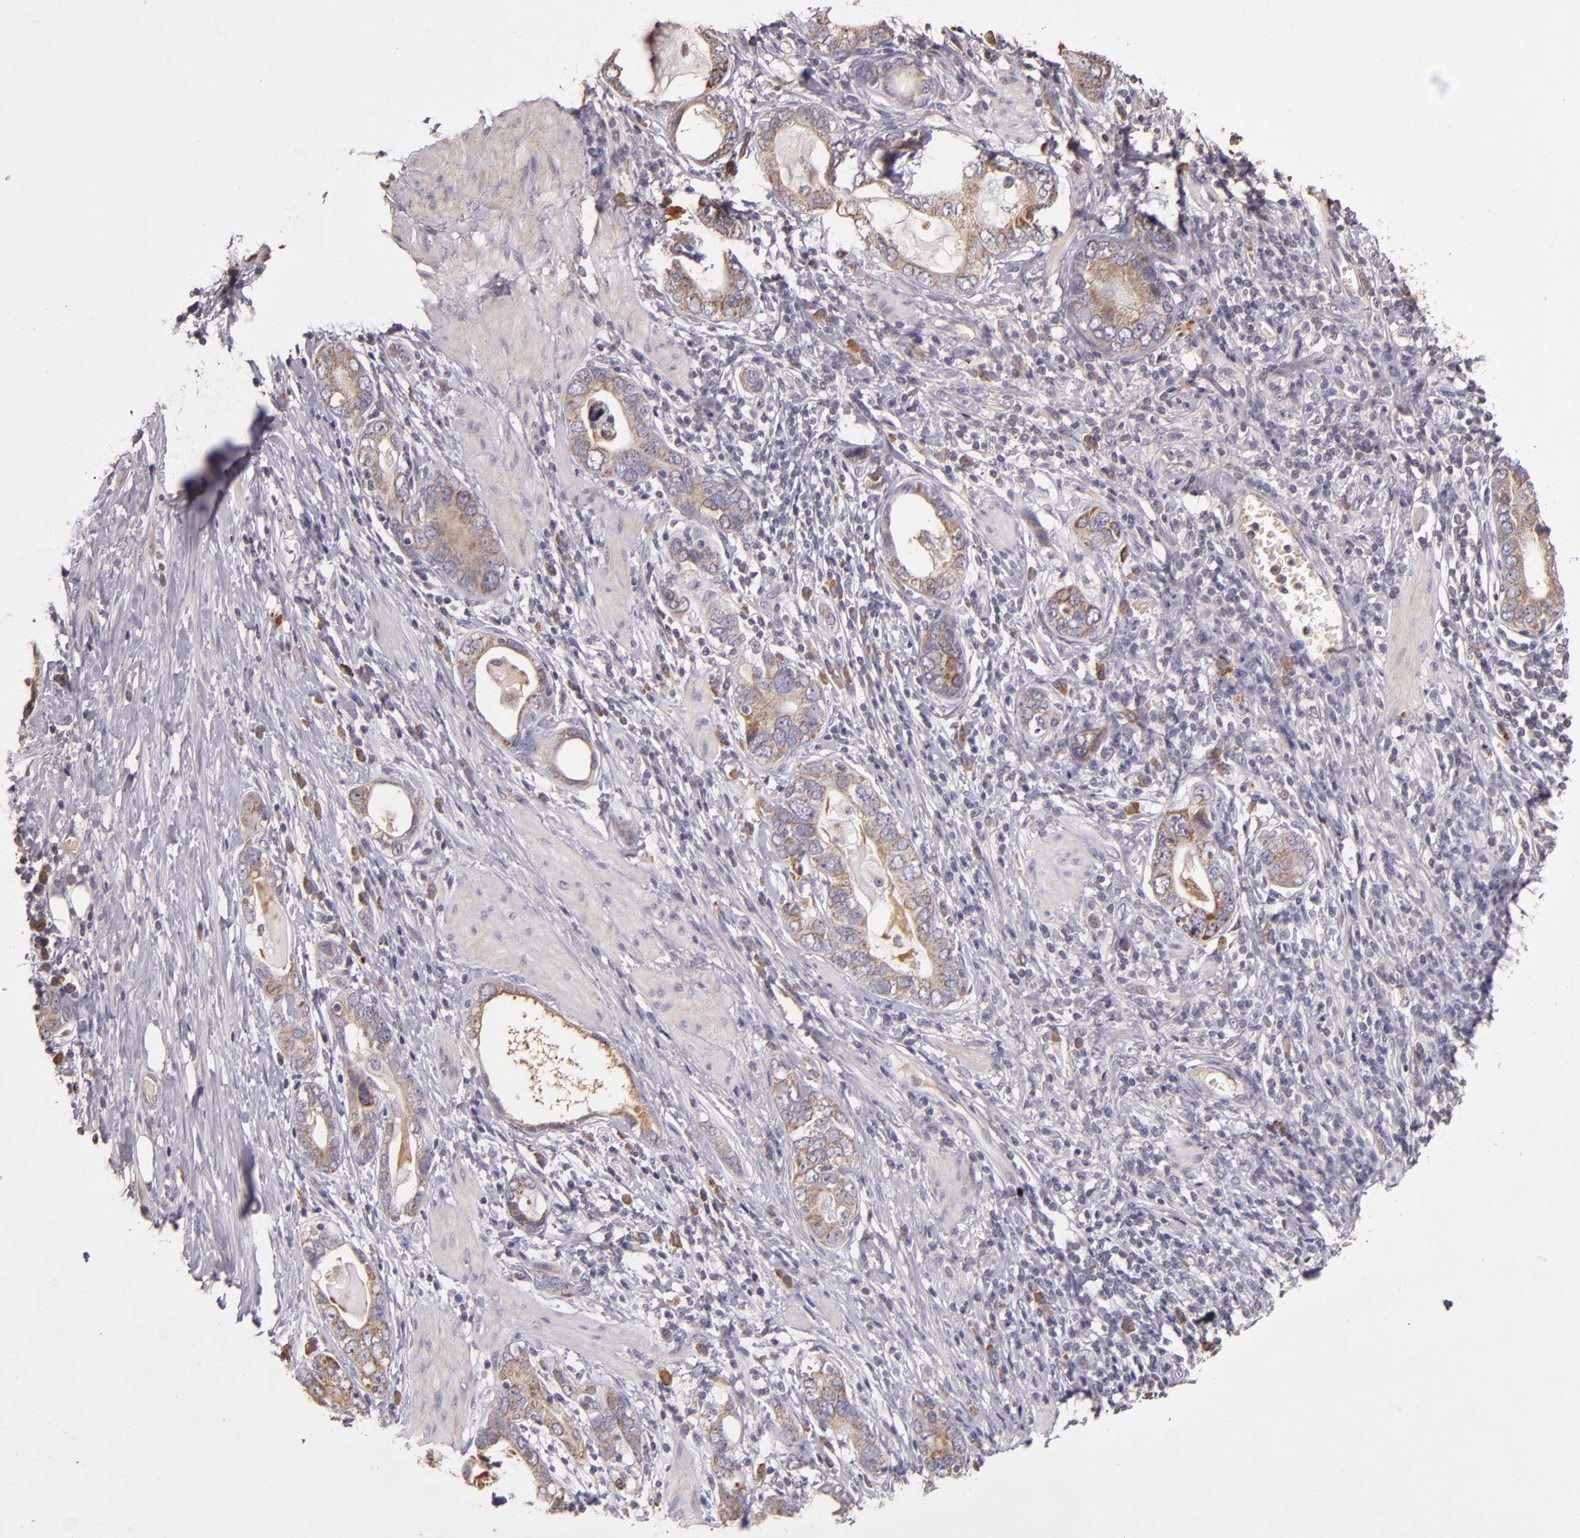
{"staining": {"intensity": "moderate", "quantity": ">75%", "location": "cytoplasmic/membranous"}, "tissue": "stomach cancer", "cell_type": "Tumor cells", "image_type": "cancer", "snomed": [{"axis": "morphology", "description": "Adenocarcinoma, NOS"}, {"axis": "topography", "description": "Stomach, lower"}], "caption": "High-power microscopy captured an immunohistochemistry histopathology image of stomach cancer (adenocarcinoma), revealing moderate cytoplasmic/membranous expression in approximately >75% of tumor cells.", "gene": "ABL1", "patient": {"sex": "female", "age": 93}}